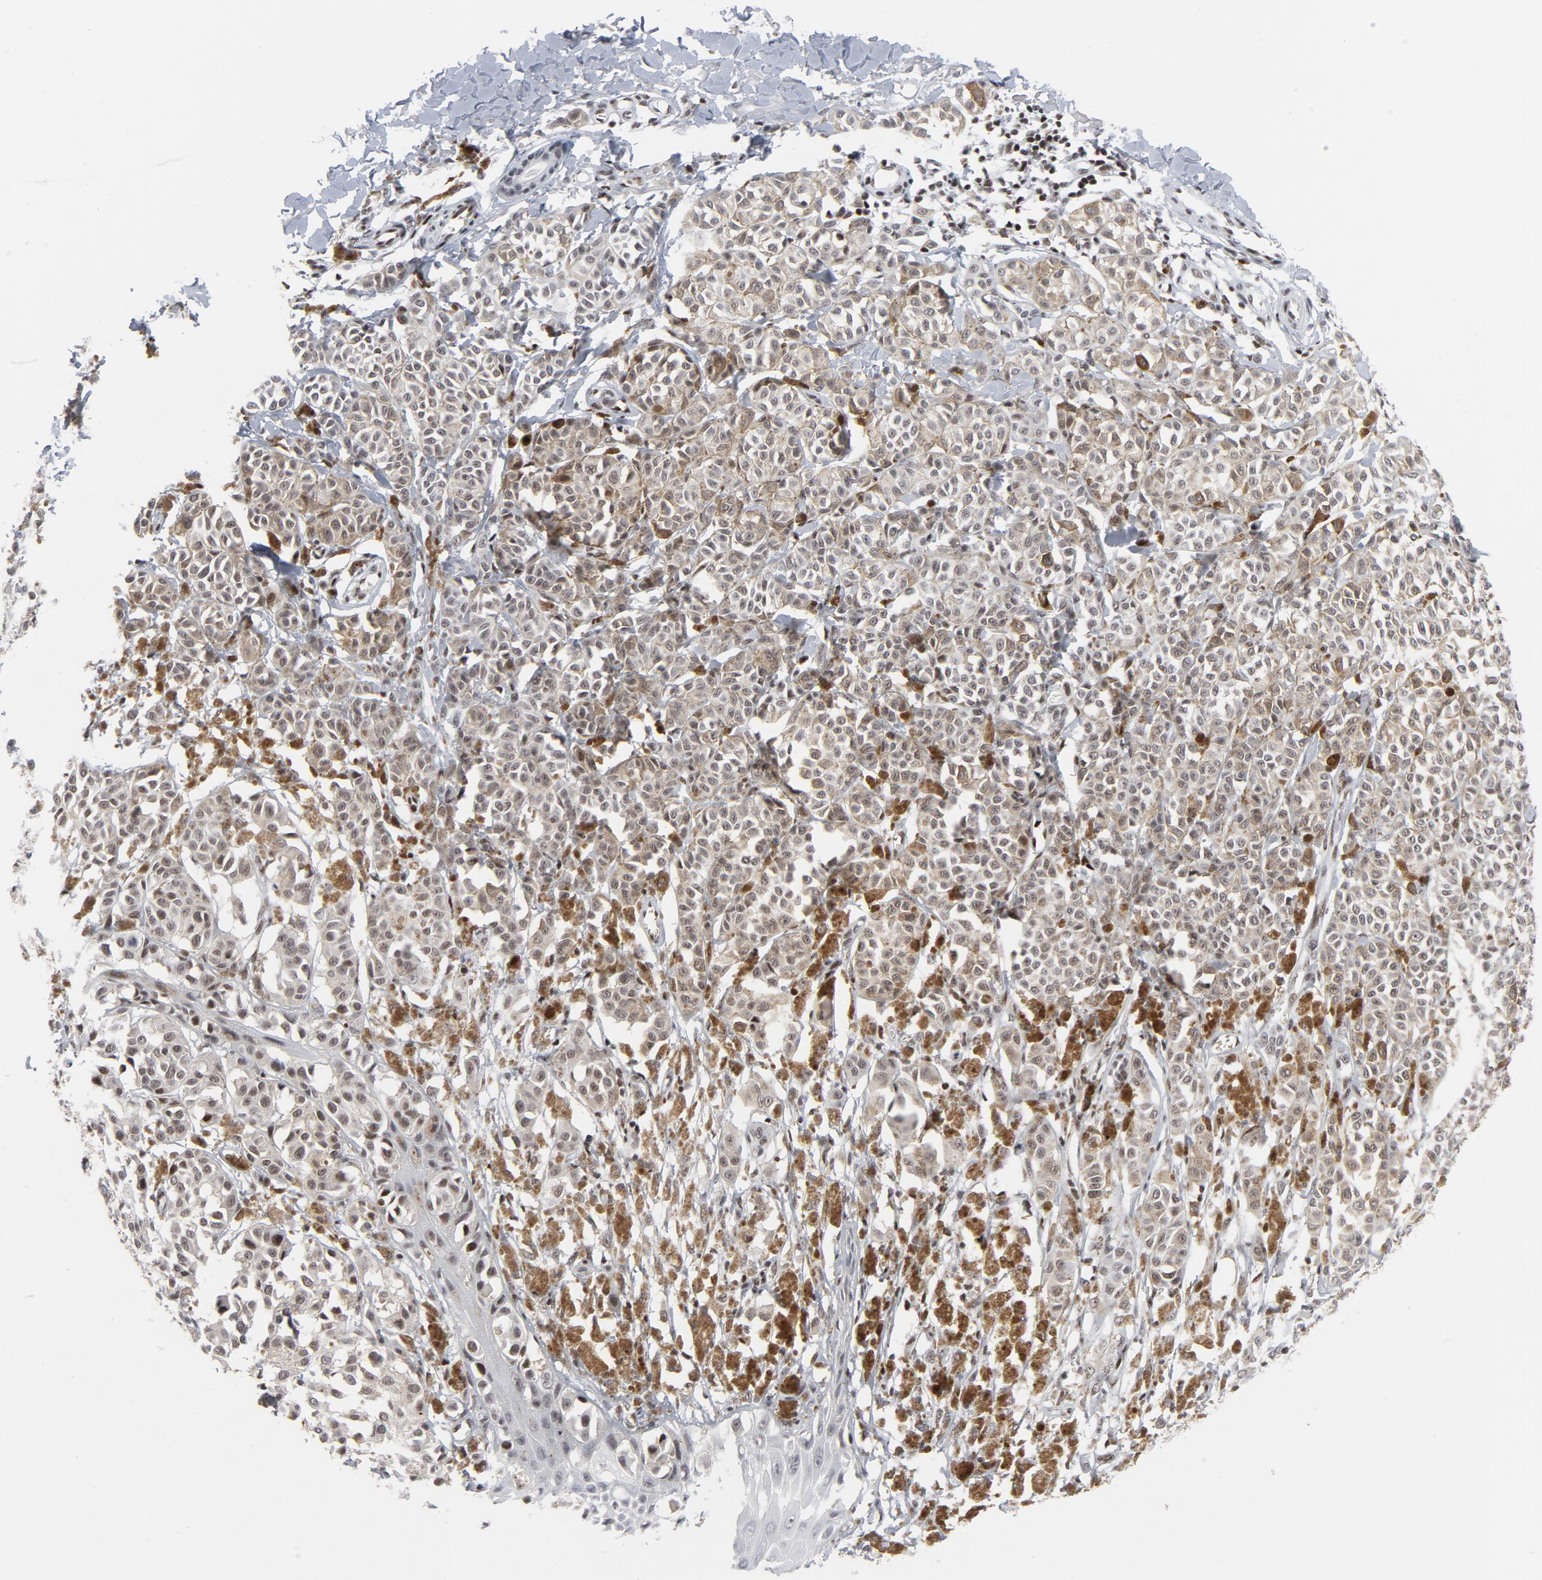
{"staining": {"intensity": "weak", "quantity": ">75%", "location": "nuclear"}, "tissue": "melanoma", "cell_type": "Tumor cells", "image_type": "cancer", "snomed": [{"axis": "morphology", "description": "Malignant melanoma, NOS"}, {"axis": "topography", "description": "Skin"}], "caption": "A brown stain labels weak nuclear staining of a protein in human melanoma tumor cells. The protein of interest is stained brown, and the nuclei are stained in blue (DAB (3,3'-diaminobenzidine) IHC with brightfield microscopy, high magnification).", "gene": "GABPA", "patient": {"sex": "male", "age": 76}}